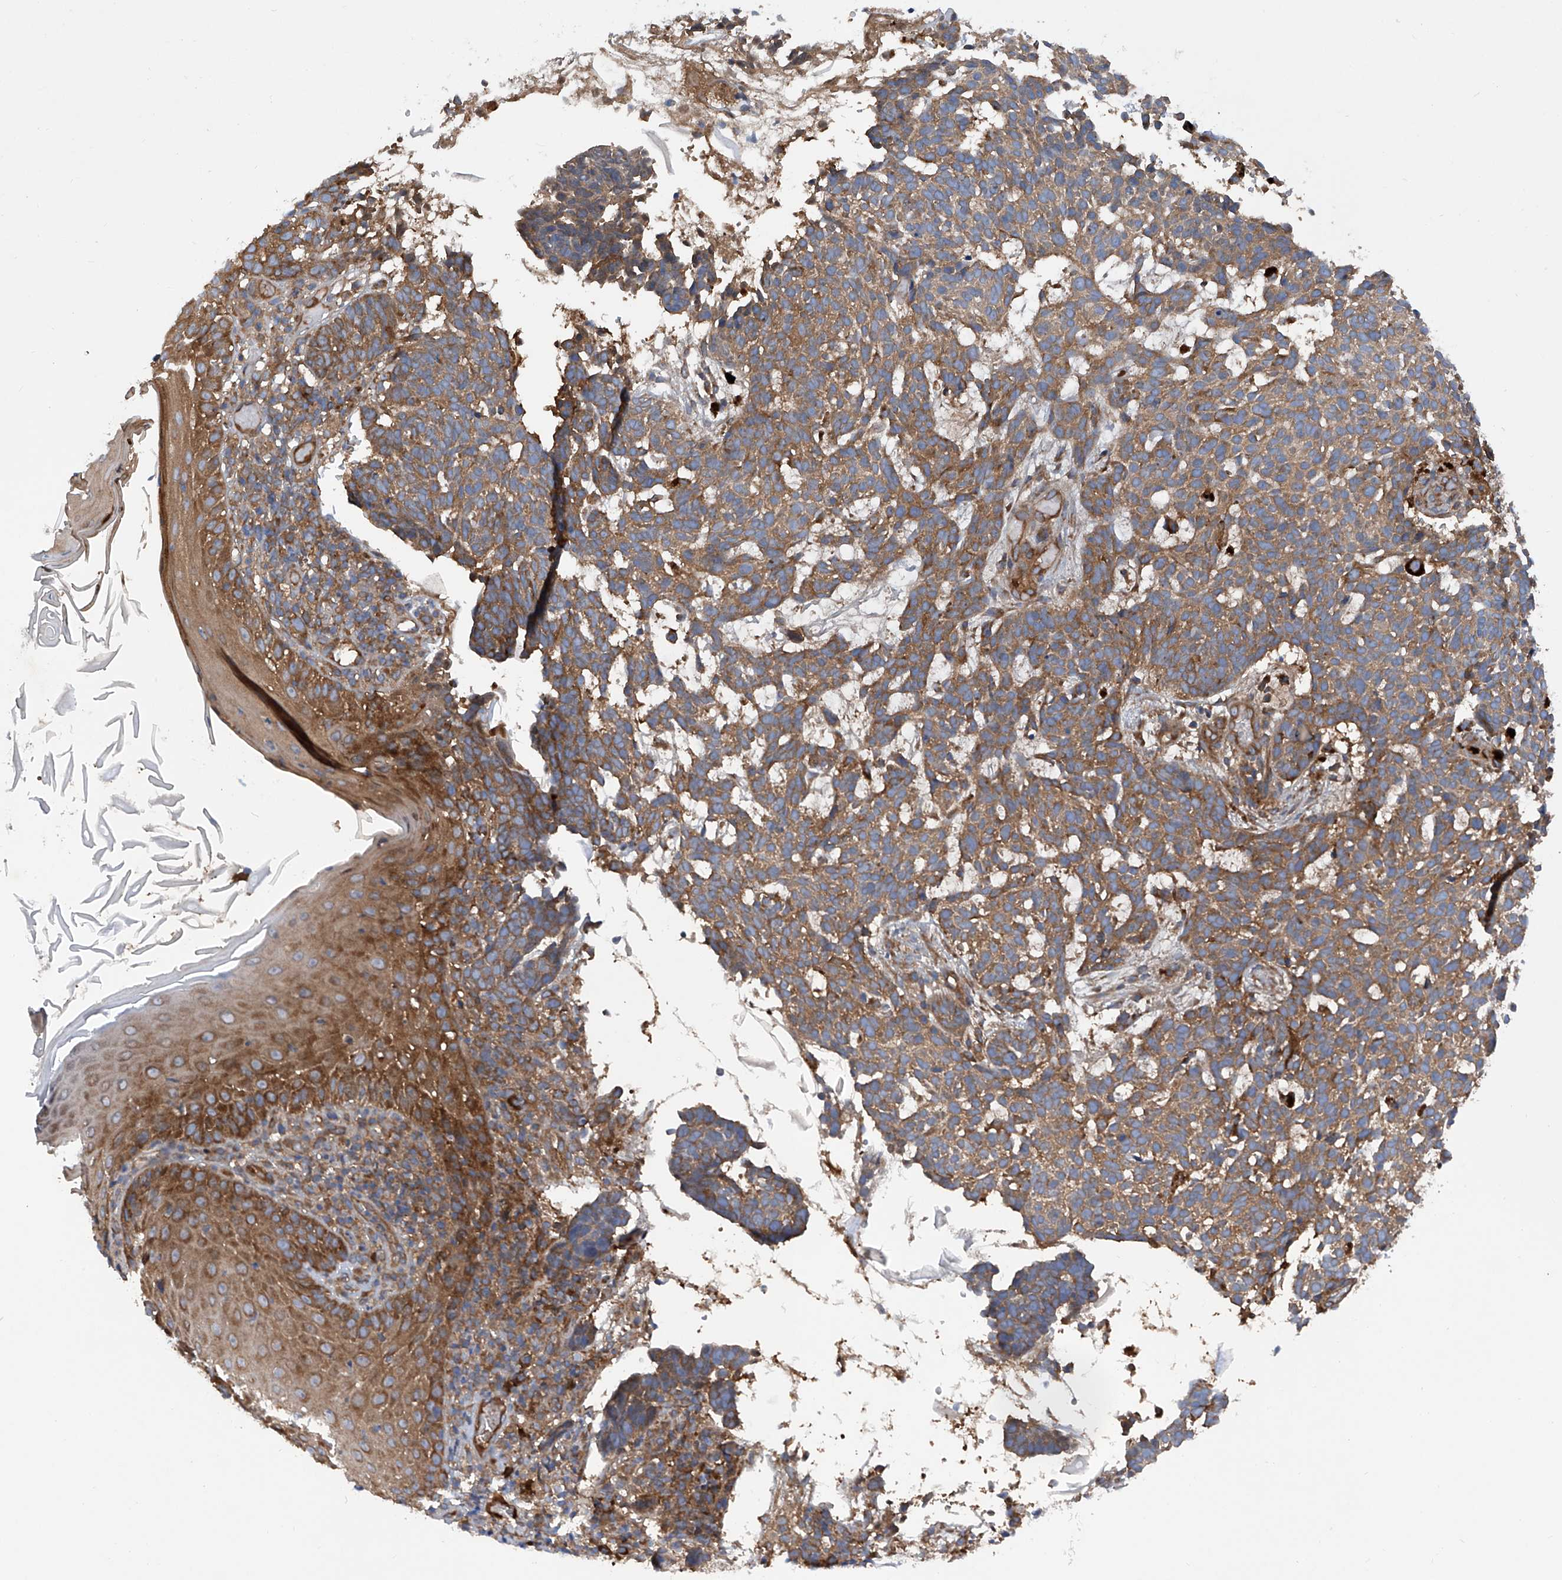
{"staining": {"intensity": "moderate", "quantity": ">75%", "location": "cytoplasmic/membranous"}, "tissue": "skin cancer", "cell_type": "Tumor cells", "image_type": "cancer", "snomed": [{"axis": "morphology", "description": "Basal cell carcinoma"}, {"axis": "topography", "description": "Skin"}], "caption": "A brown stain highlights moderate cytoplasmic/membranous staining of a protein in skin cancer tumor cells.", "gene": "ASCC3", "patient": {"sex": "male", "age": 85}}